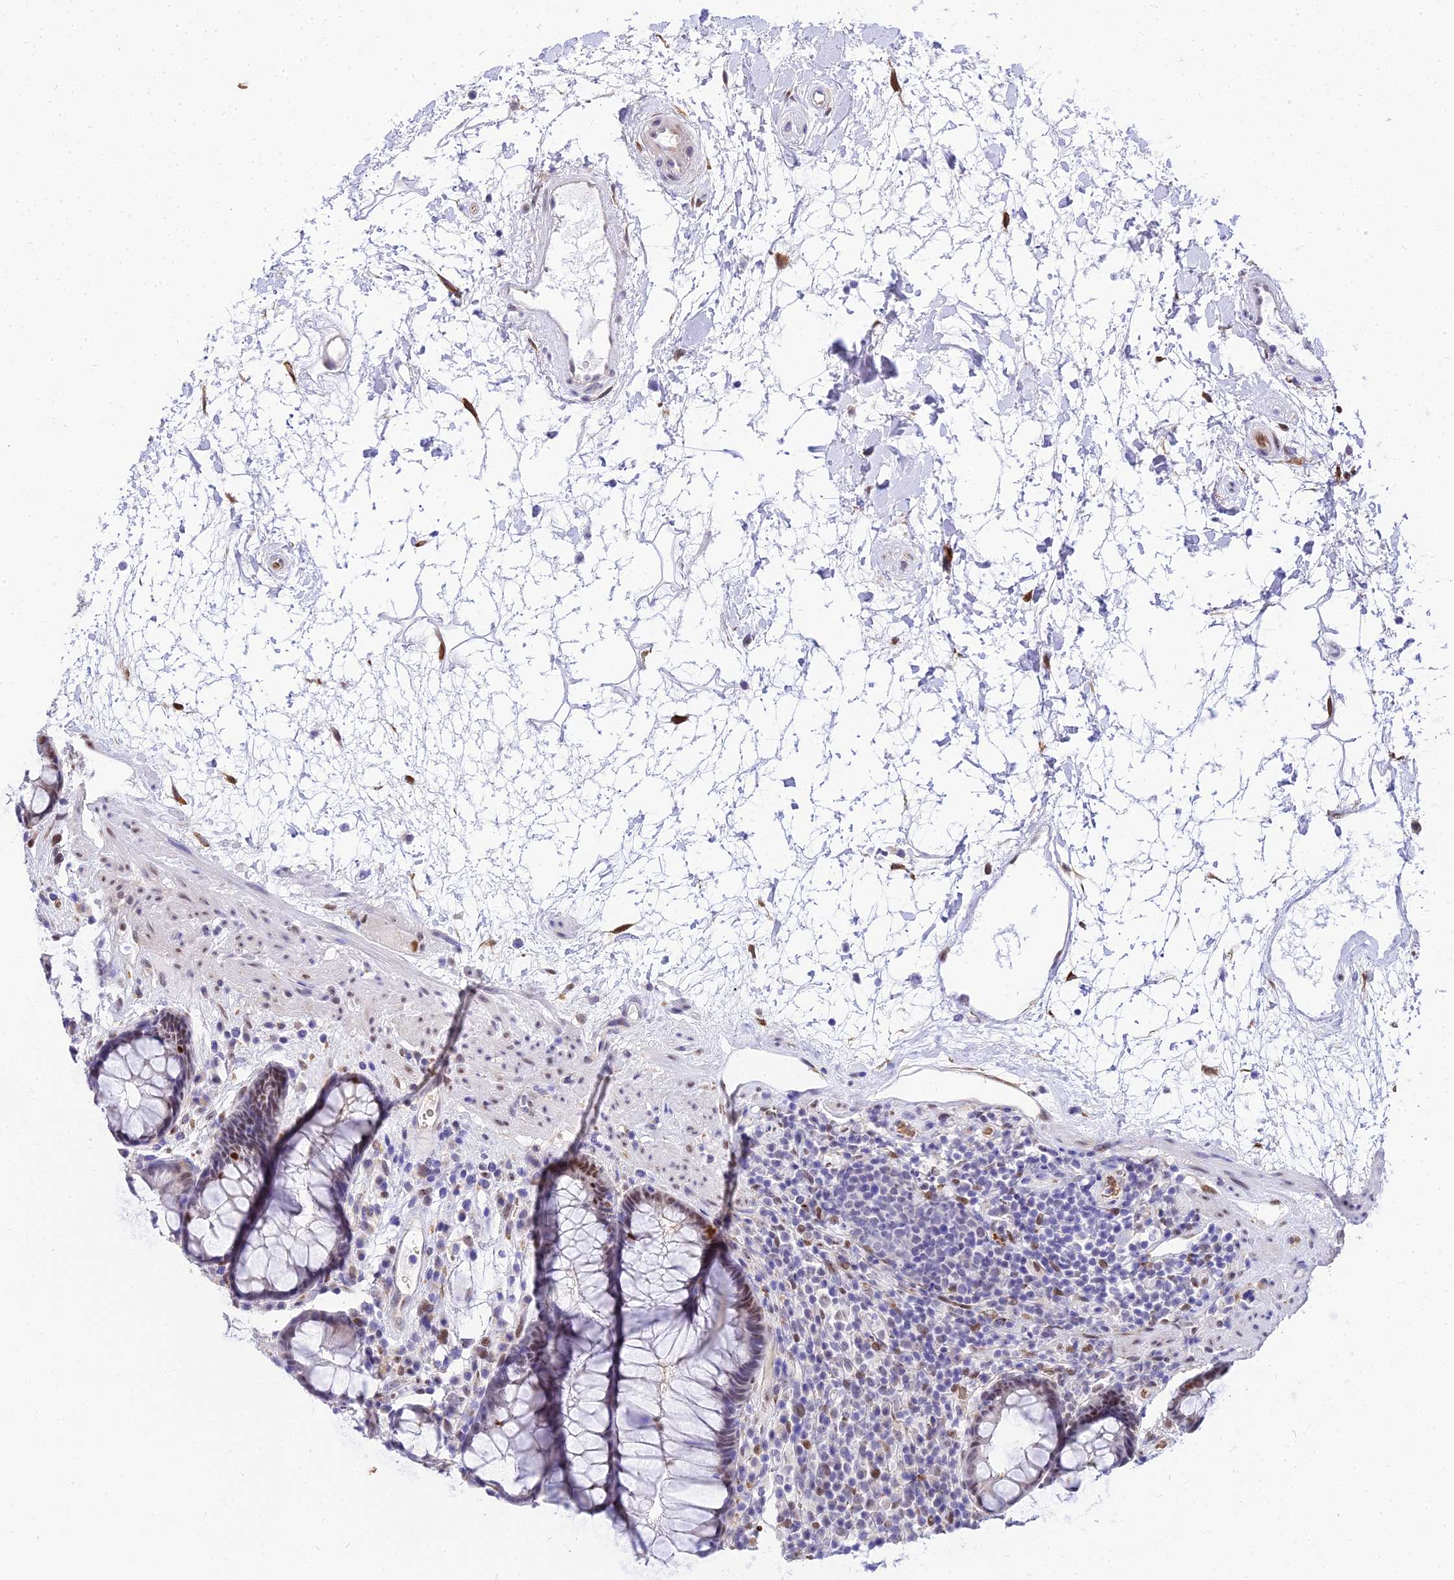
{"staining": {"intensity": "weak", "quantity": "25%-75%", "location": "nuclear"}, "tissue": "rectum", "cell_type": "Glandular cells", "image_type": "normal", "snomed": [{"axis": "morphology", "description": "Normal tissue, NOS"}, {"axis": "topography", "description": "Rectum"}], "caption": "Immunohistochemical staining of unremarkable human rectum reveals 25%-75% levels of weak nuclear protein staining in about 25%-75% of glandular cells.", "gene": "BCL9", "patient": {"sex": "male", "age": 64}}